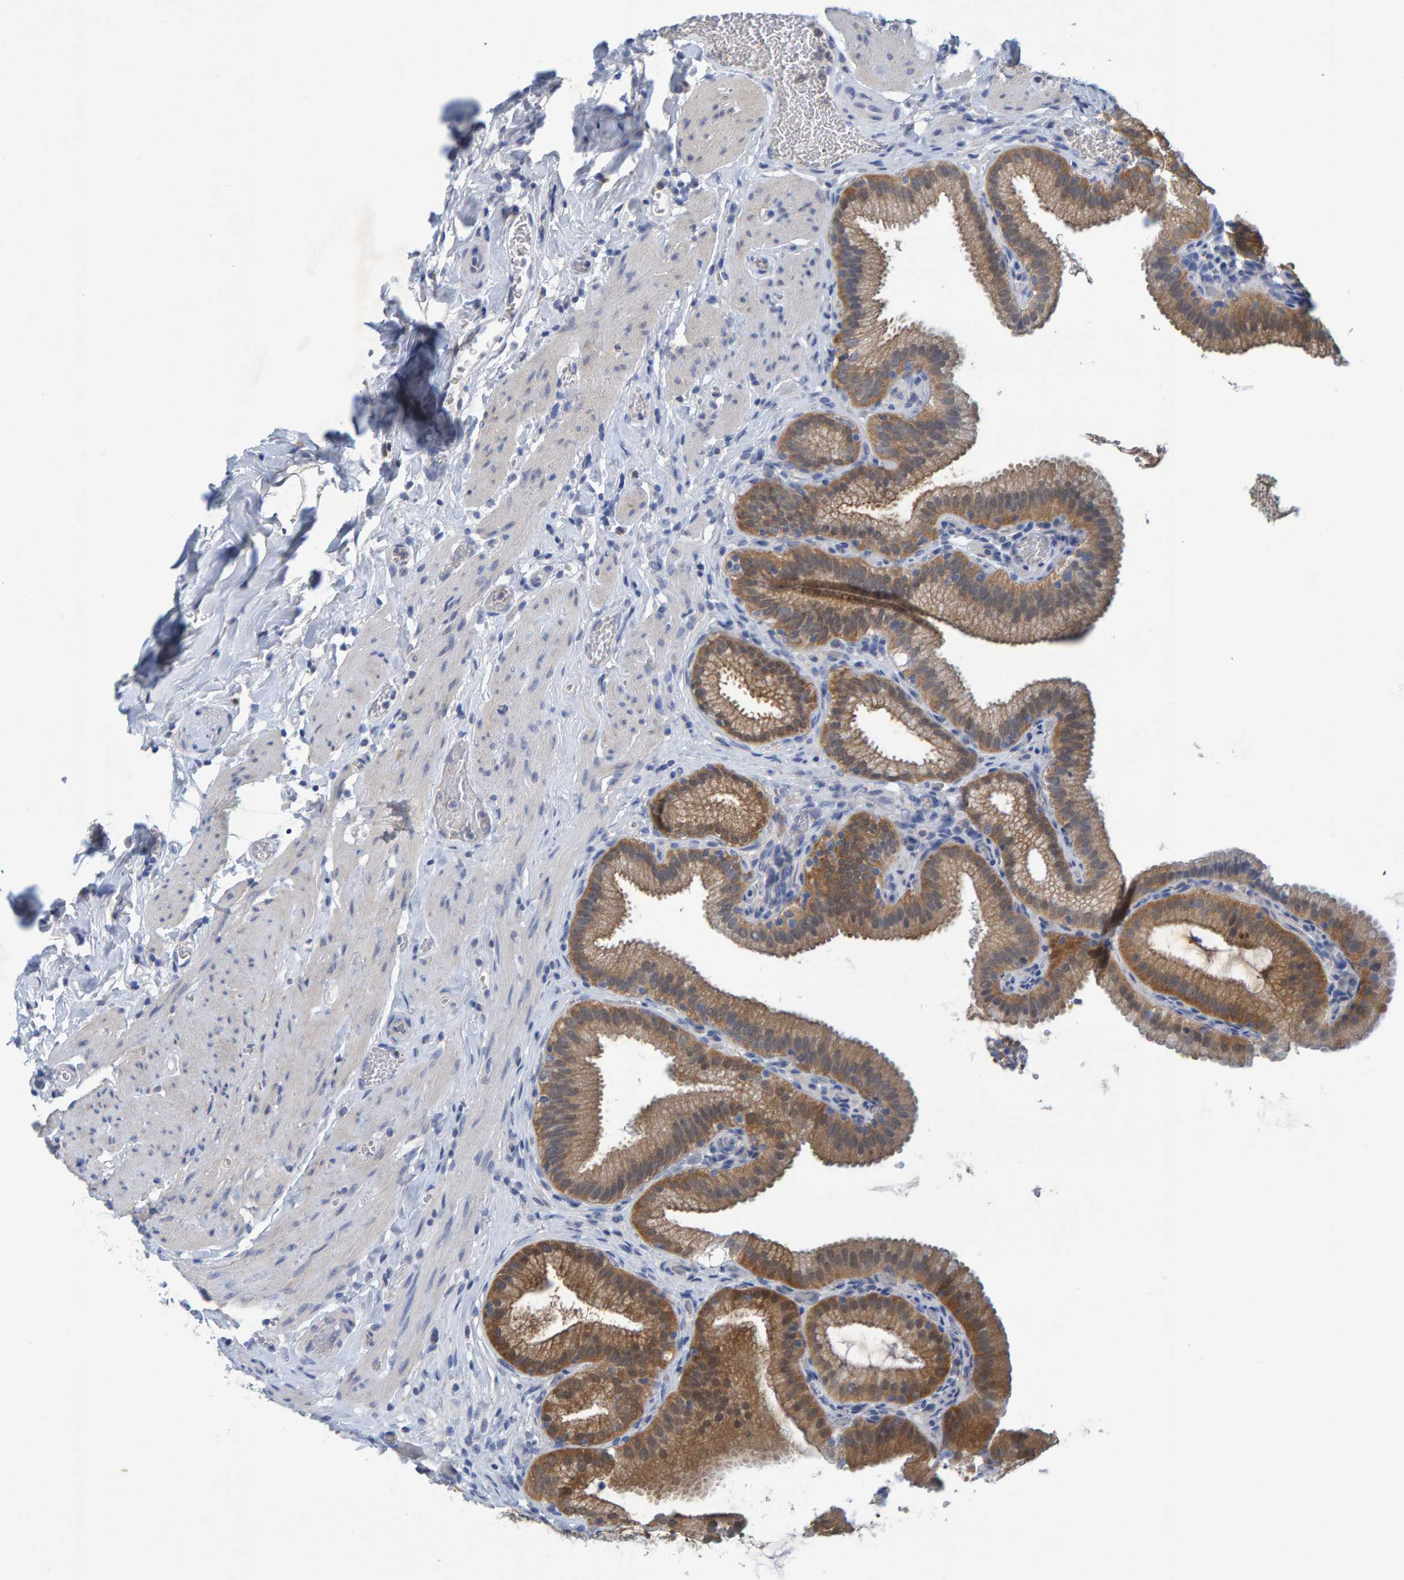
{"staining": {"intensity": "moderate", "quantity": ">75%", "location": "cytoplasmic/membranous"}, "tissue": "gallbladder", "cell_type": "Glandular cells", "image_type": "normal", "snomed": [{"axis": "morphology", "description": "Normal tissue, NOS"}, {"axis": "topography", "description": "Gallbladder"}], "caption": "A medium amount of moderate cytoplasmic/membranous expression is appreciated in approximately >75% of glandular cells in unremarkable gallbladder. (Brightfield microscopy of DAB IHC at high magnification).", "gene": "ALAD", "patient": {"sex": "male", "age": 54}}